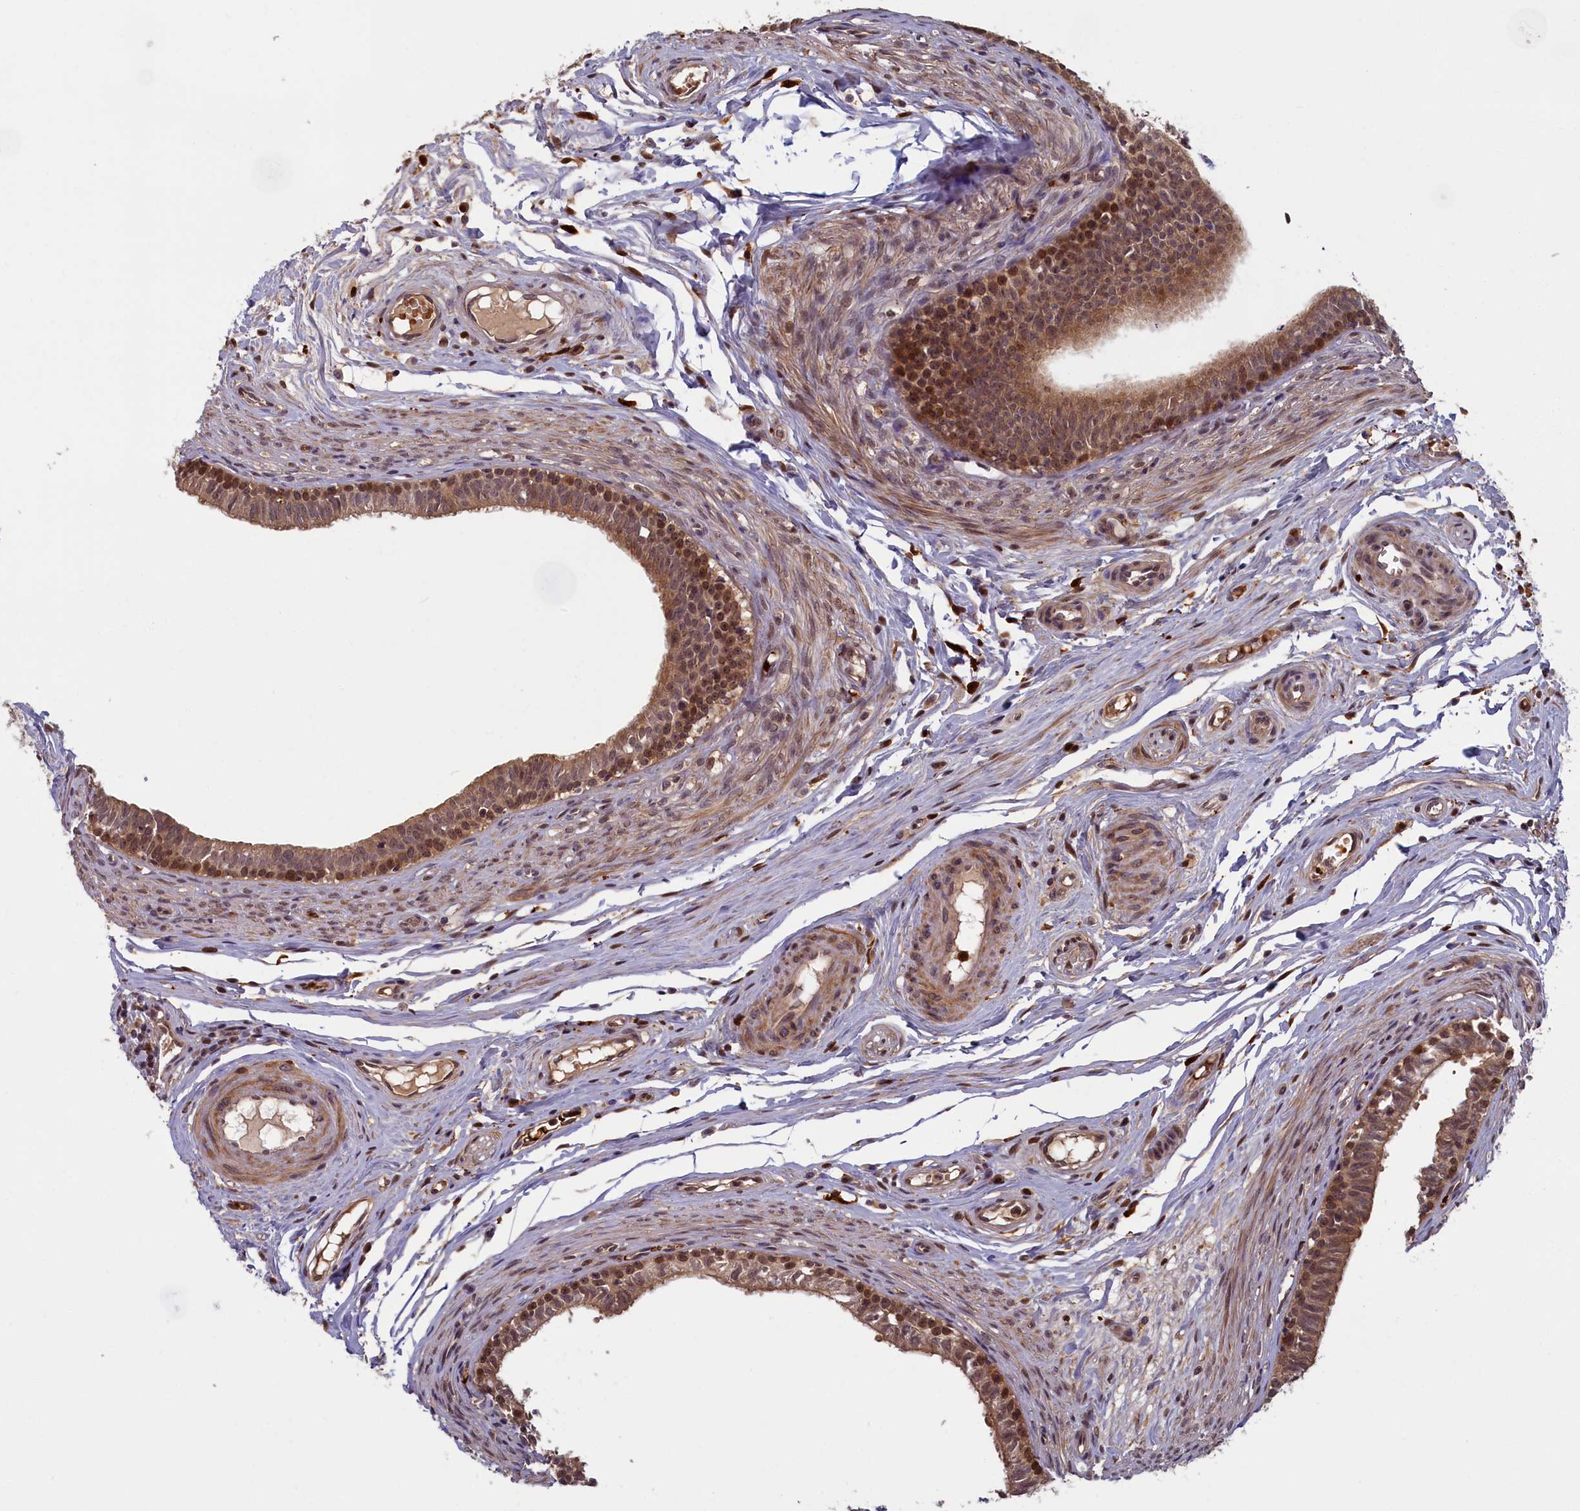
{"staining": {"intensity": "moderate", "quantity": ">75%", "location": "cytoplasmic/membranous,nuclear"}, "tissue": "epididymis", "cell_type": "Glandular cells", "image_type": "normal", "snomed": [{"axis": "morphology", "description": "Normal tissue, NOS"}, {"axis": "topography", "description": "Epididymis, spermatic cord, NOS"}], "caption": "Protein expression analysis of benign epididymis reveals moderate cytoplasmic/membranous,nuclear staining in about >75% of glandular cells.", "gene": "BLVRB", "patient": {"sex": "male", "age": 22}}